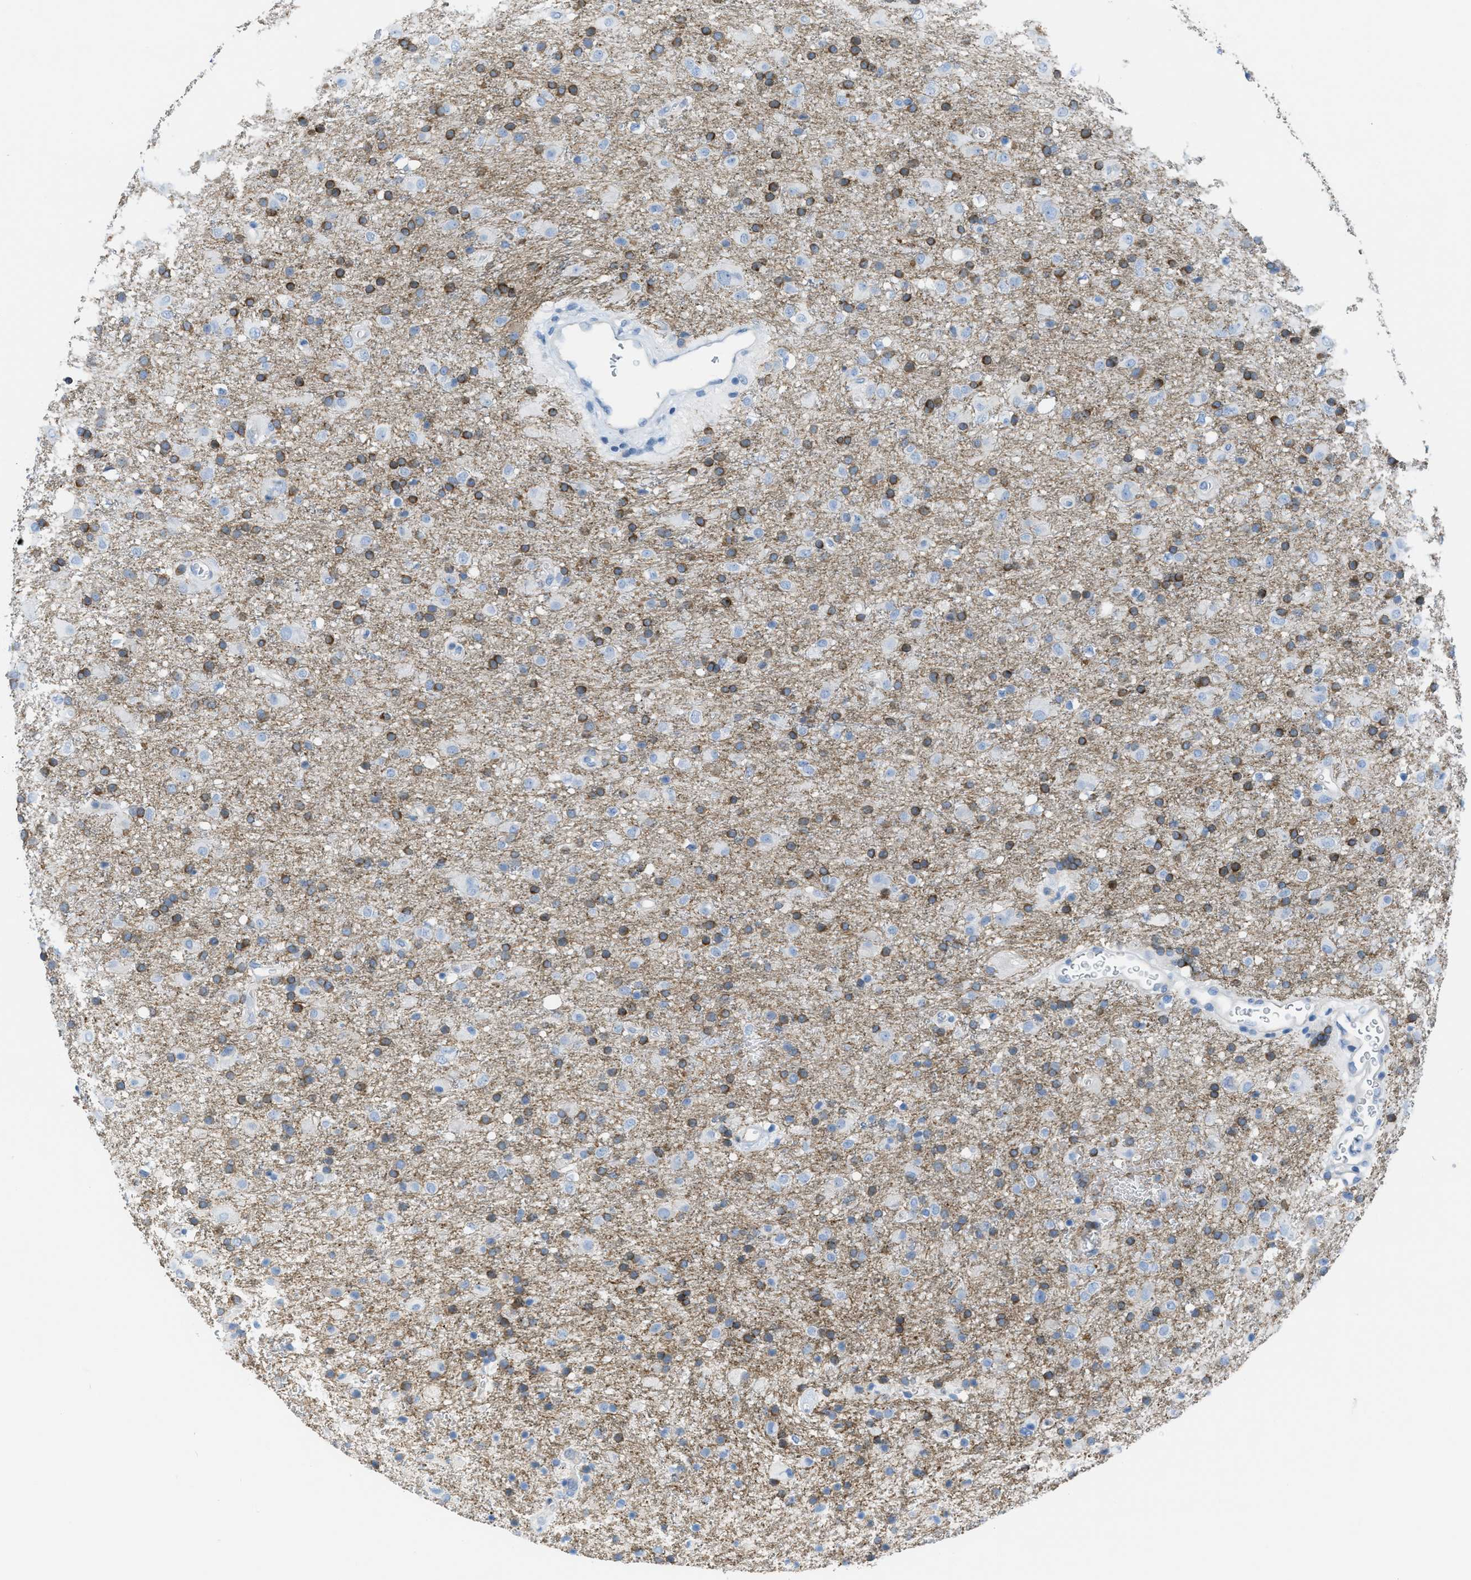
{"staining": {"intensity": "strong", "quantity": "25%-75%", "location": "cytoplasmic/membranous"}, "tissue": "glioma", "cell_type": "Tumor cells", "image_type": "cancer", "snomed": [{"axis": "morphology", "description": "Glioma, malignant, Low grade"}, {"axis": "topography", "description": "Brain"}], "caption": "Protein staining shows strong cytoplasmic/membranous expression in approximately 25%-75% of tumor cells in malignant glioma (low-grade).", "gene": "ASGR1", "patient": {"sex": "male", "age": 65}}